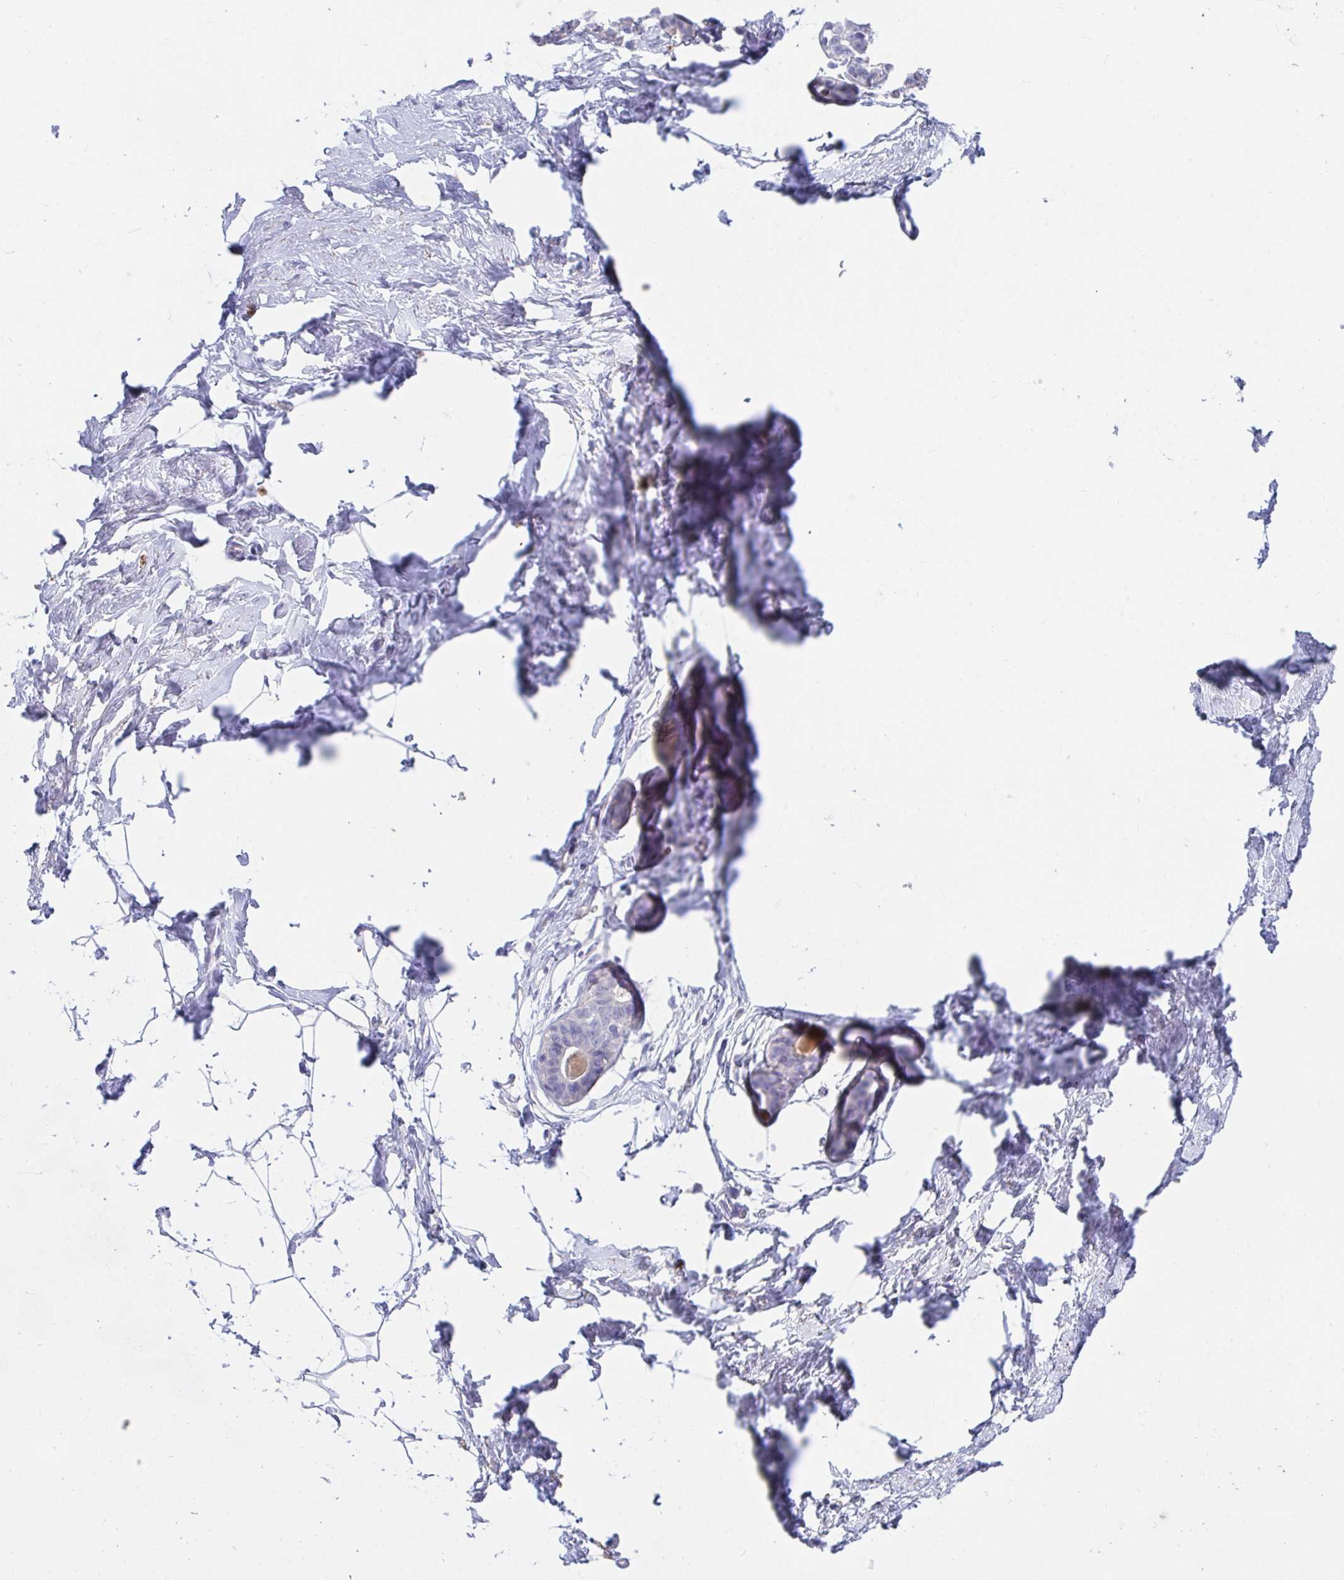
{"staining": {"intensity": "negative", "quantity": "none", "location": "none"}, "tissue": "breast", "cell_type": "Adipocytes", "image_type": "normal", "snomed": [{"axis": "morphology", "description": "Normal tissue, NOS"}, {"axis": "topography", "description": "Breast"}], "caption": "This photomicrograph is of normal breast stained with immunohistochemistry (IHC) to label a protein in brown with the nuclei are counter-stained blue. There is no expression in adipocytes. (DAB immunohistochemistry with hematoxylin counter stain).", "gene": "KCNK5", "patient": {"sex": "female", "age": 45}}